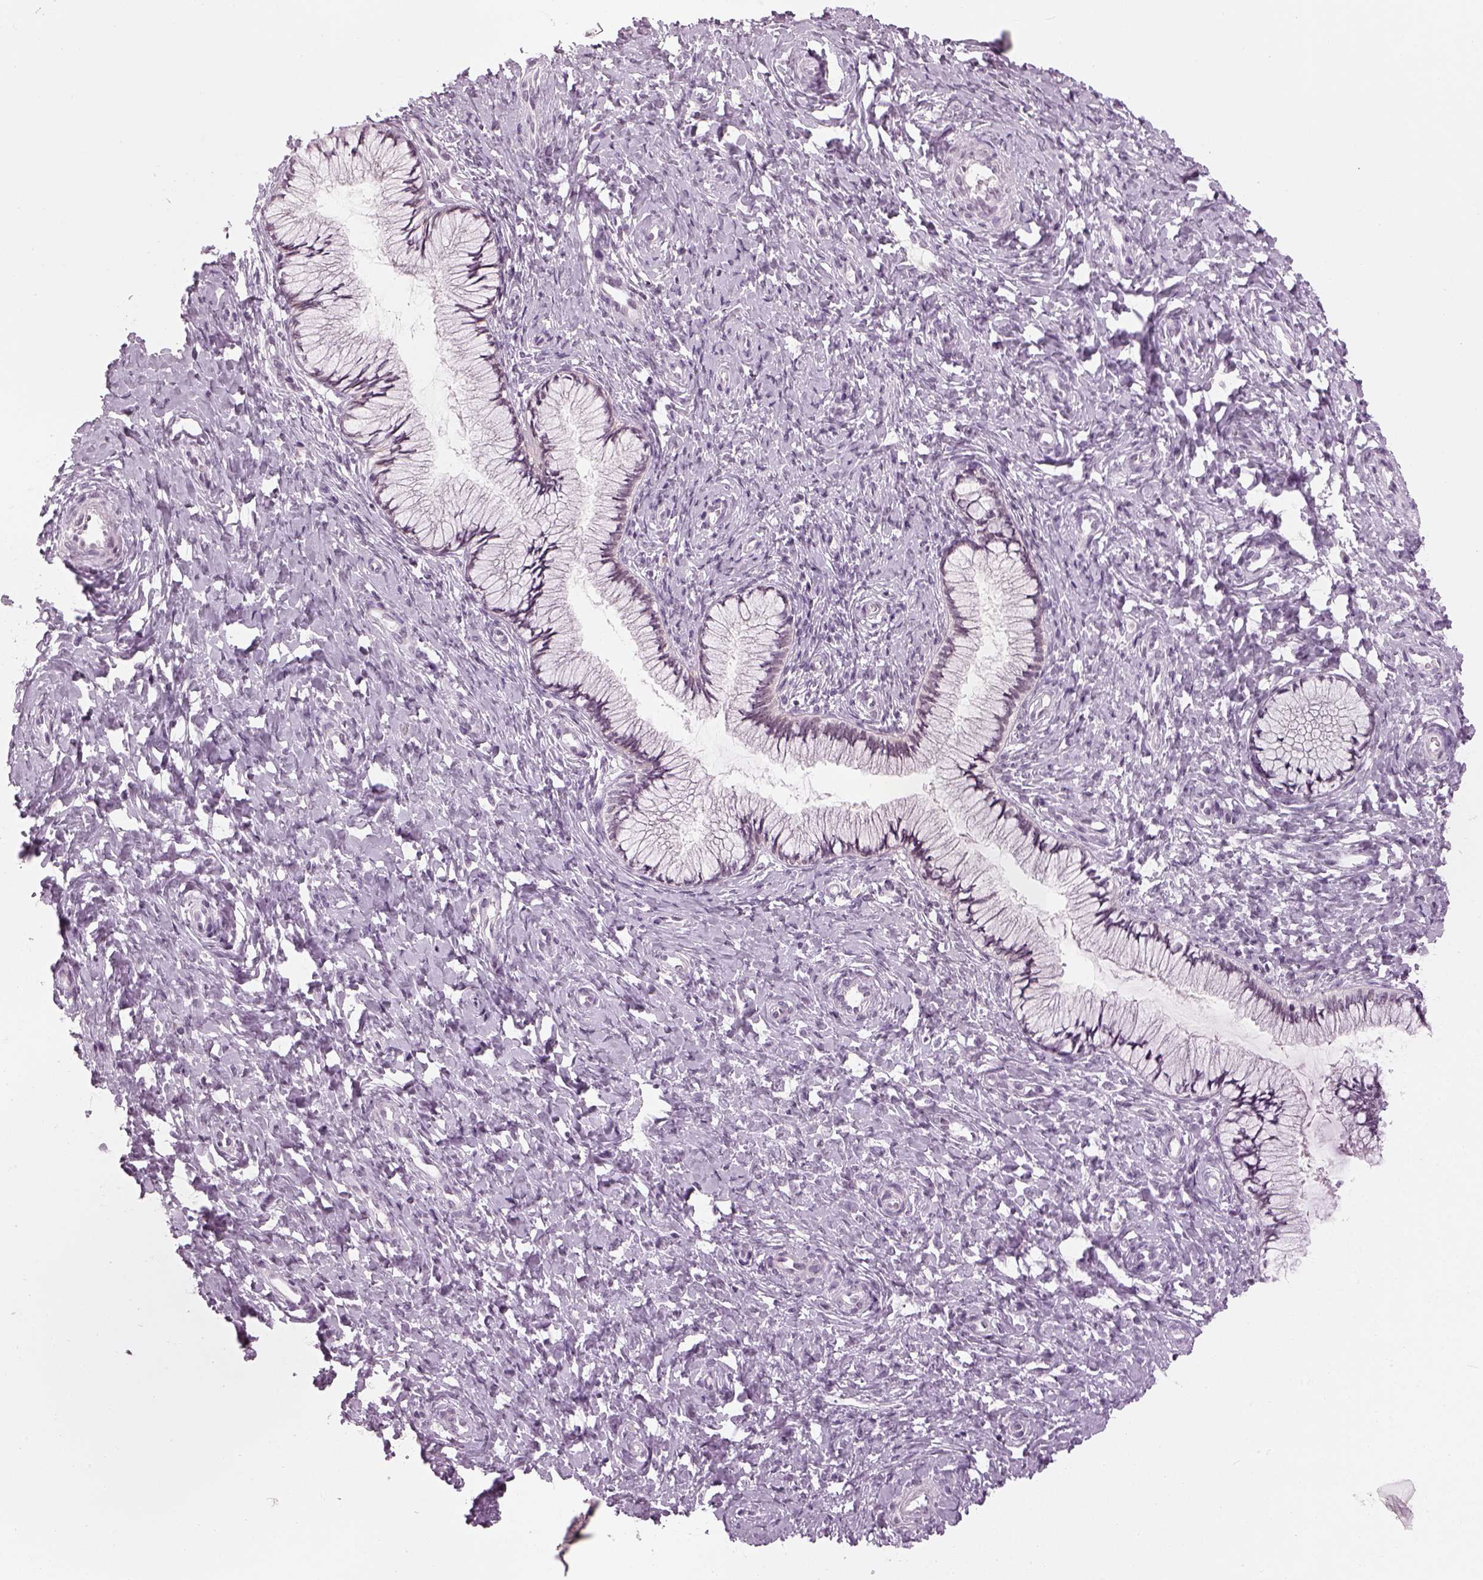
{"staining": {"intensity": "negative", "quantity": "none", "location": "none"}, "tissue": "cervix", "cell_type": "Glandular cells", "image_type": "normal", "snomed": [{"axis": "morphology", "description": "Normal tissue, NOS"}, {"axis": "topography", "description": "Cervix"}], "caption": "High magnification brightfield microscopy of normal cervix stained with DAB (brown) and counterstained with hematoxylin (blue): glandular cells show no significant positivity. Nuclei are stained in blue.", "gene": "KCNG2", "patient": {"sex": "female", "age": 37}}